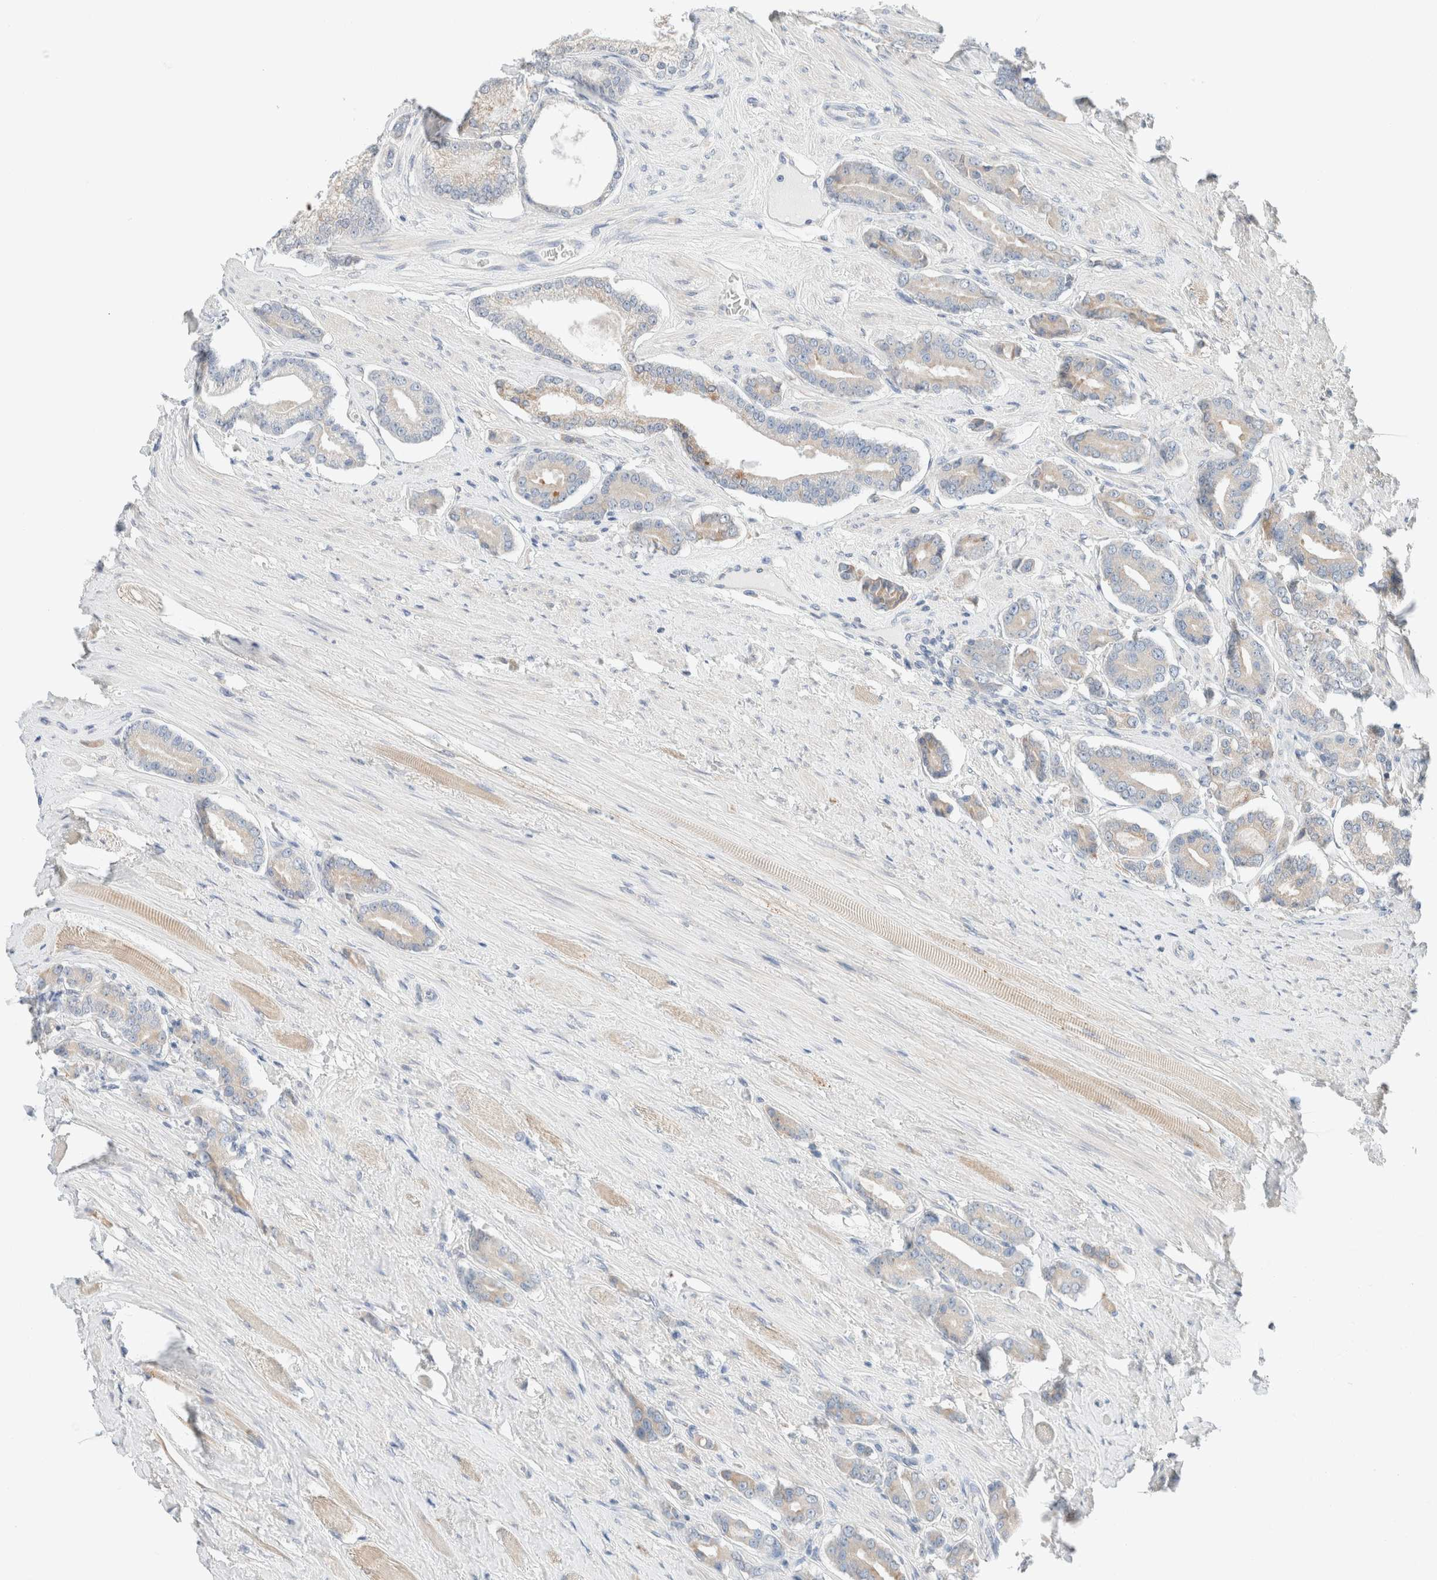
{"staining": {"intensity": "weak", "quantity": "<25%", "location": "cytoplasmic/membranous"}, "tissue": "prostate cancer", "cell_type": "Tumor cells", "image_type": "cancer", "snomed": [{"axis": "morphology", "description": "Adenocarcinoma, High grade"}, {"axis": "topography", "description": "Prostate"}], "caption": "The photomicrograph demonstrates no significant positivity in tumor cells of prostate cancer.", "gene": "PCM1", "patient": {"sex": "male", "age": 71}}